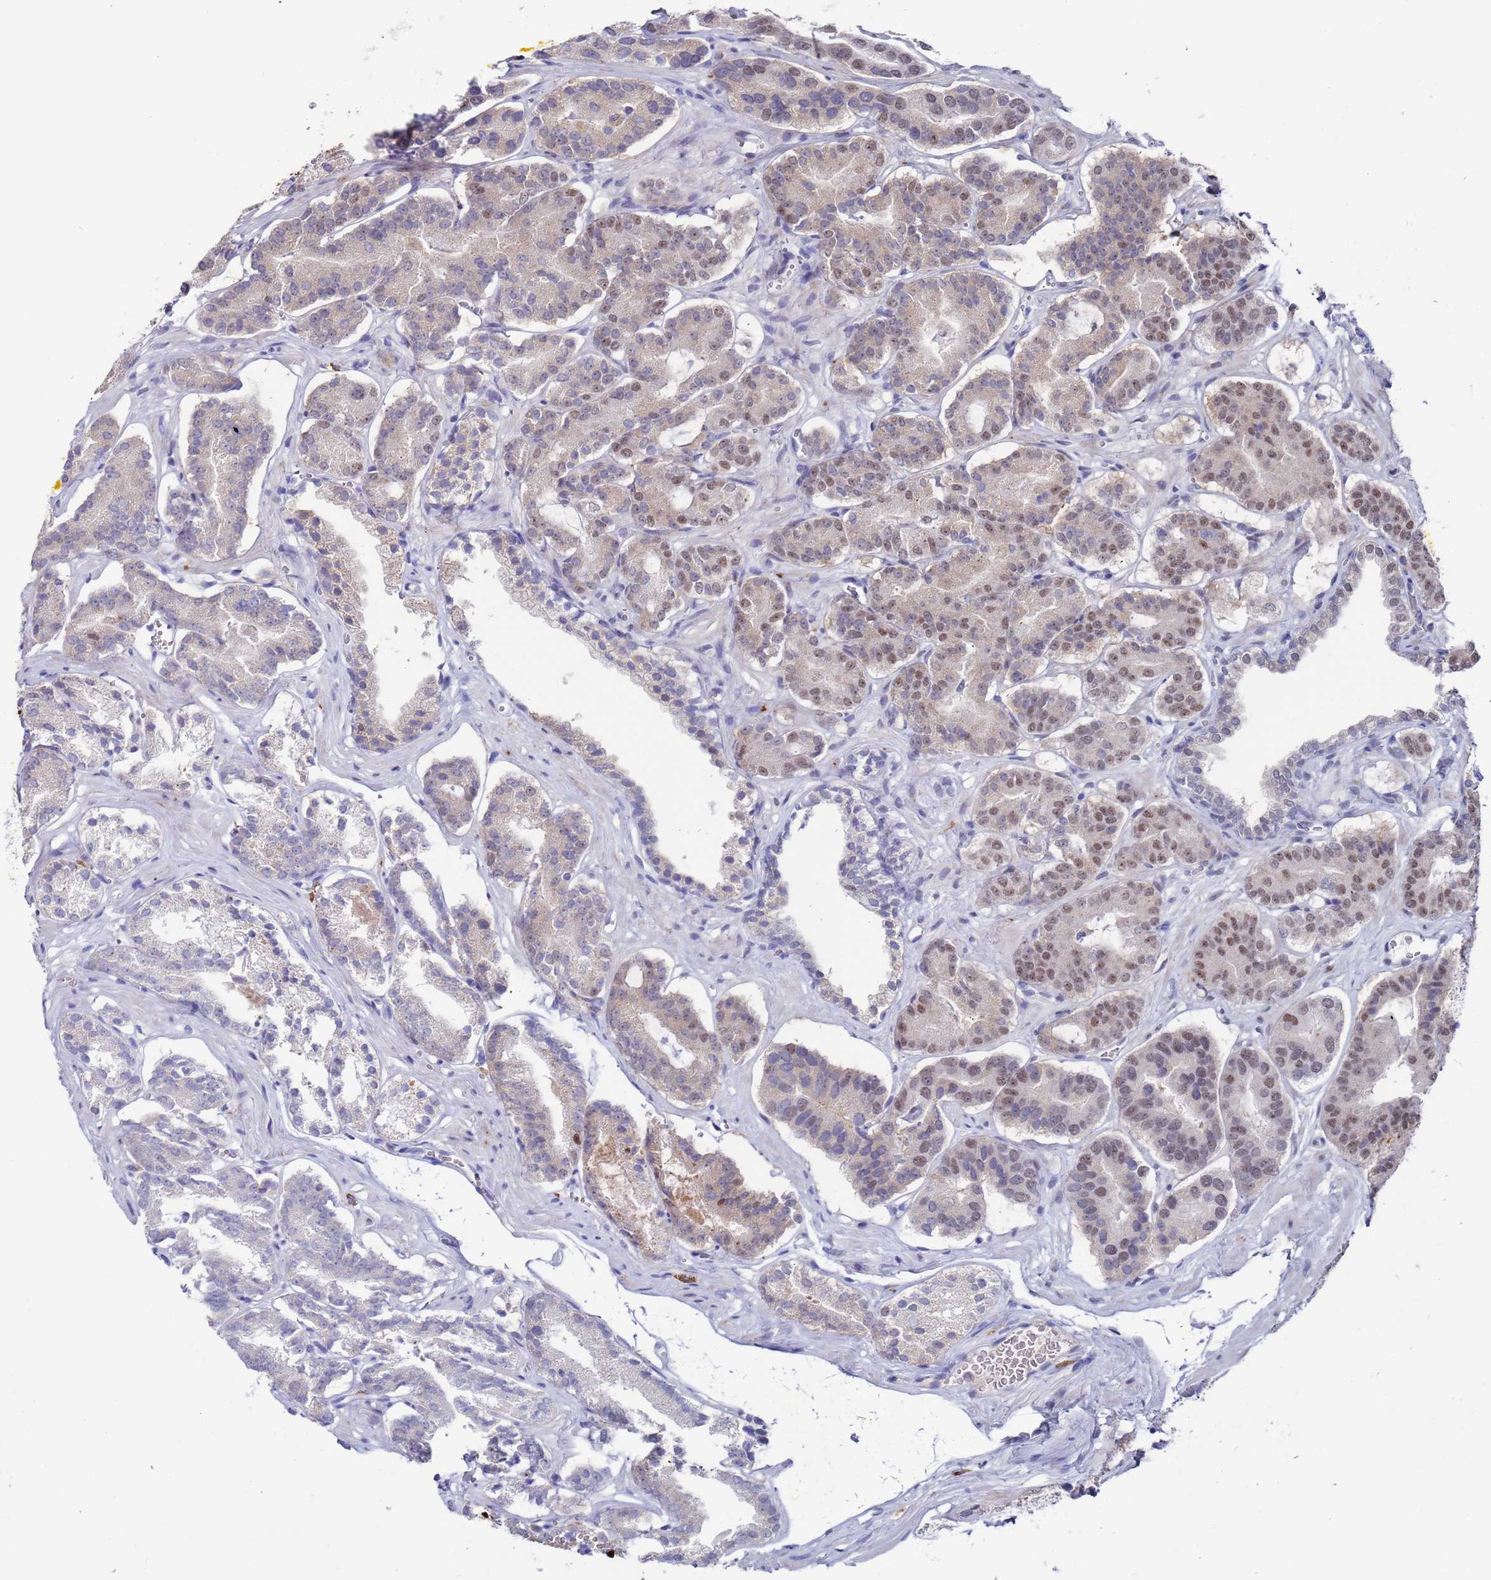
{"staining": {"intensity": "moderate", "quantity": "<25%", "location": "nuclear"}, "tissue": "prostate cancer", "cell_type": "Tumor cells", "image_type": "cancer", "snomed": [{"axis": "morphology", "description": "Adenocarcinoma, High grade"}, {"axis": "topography", "description": "Prostate"}], "caption": "This is an image of immunohistochemistry (IHC) staining of prostate cancer (adenocarcinoma (high-grade)), which shows moderate positivity in the nuclear of tumor cells.", "gene": "FBXO27", "patient": {"sex": "male", "age": 72}}